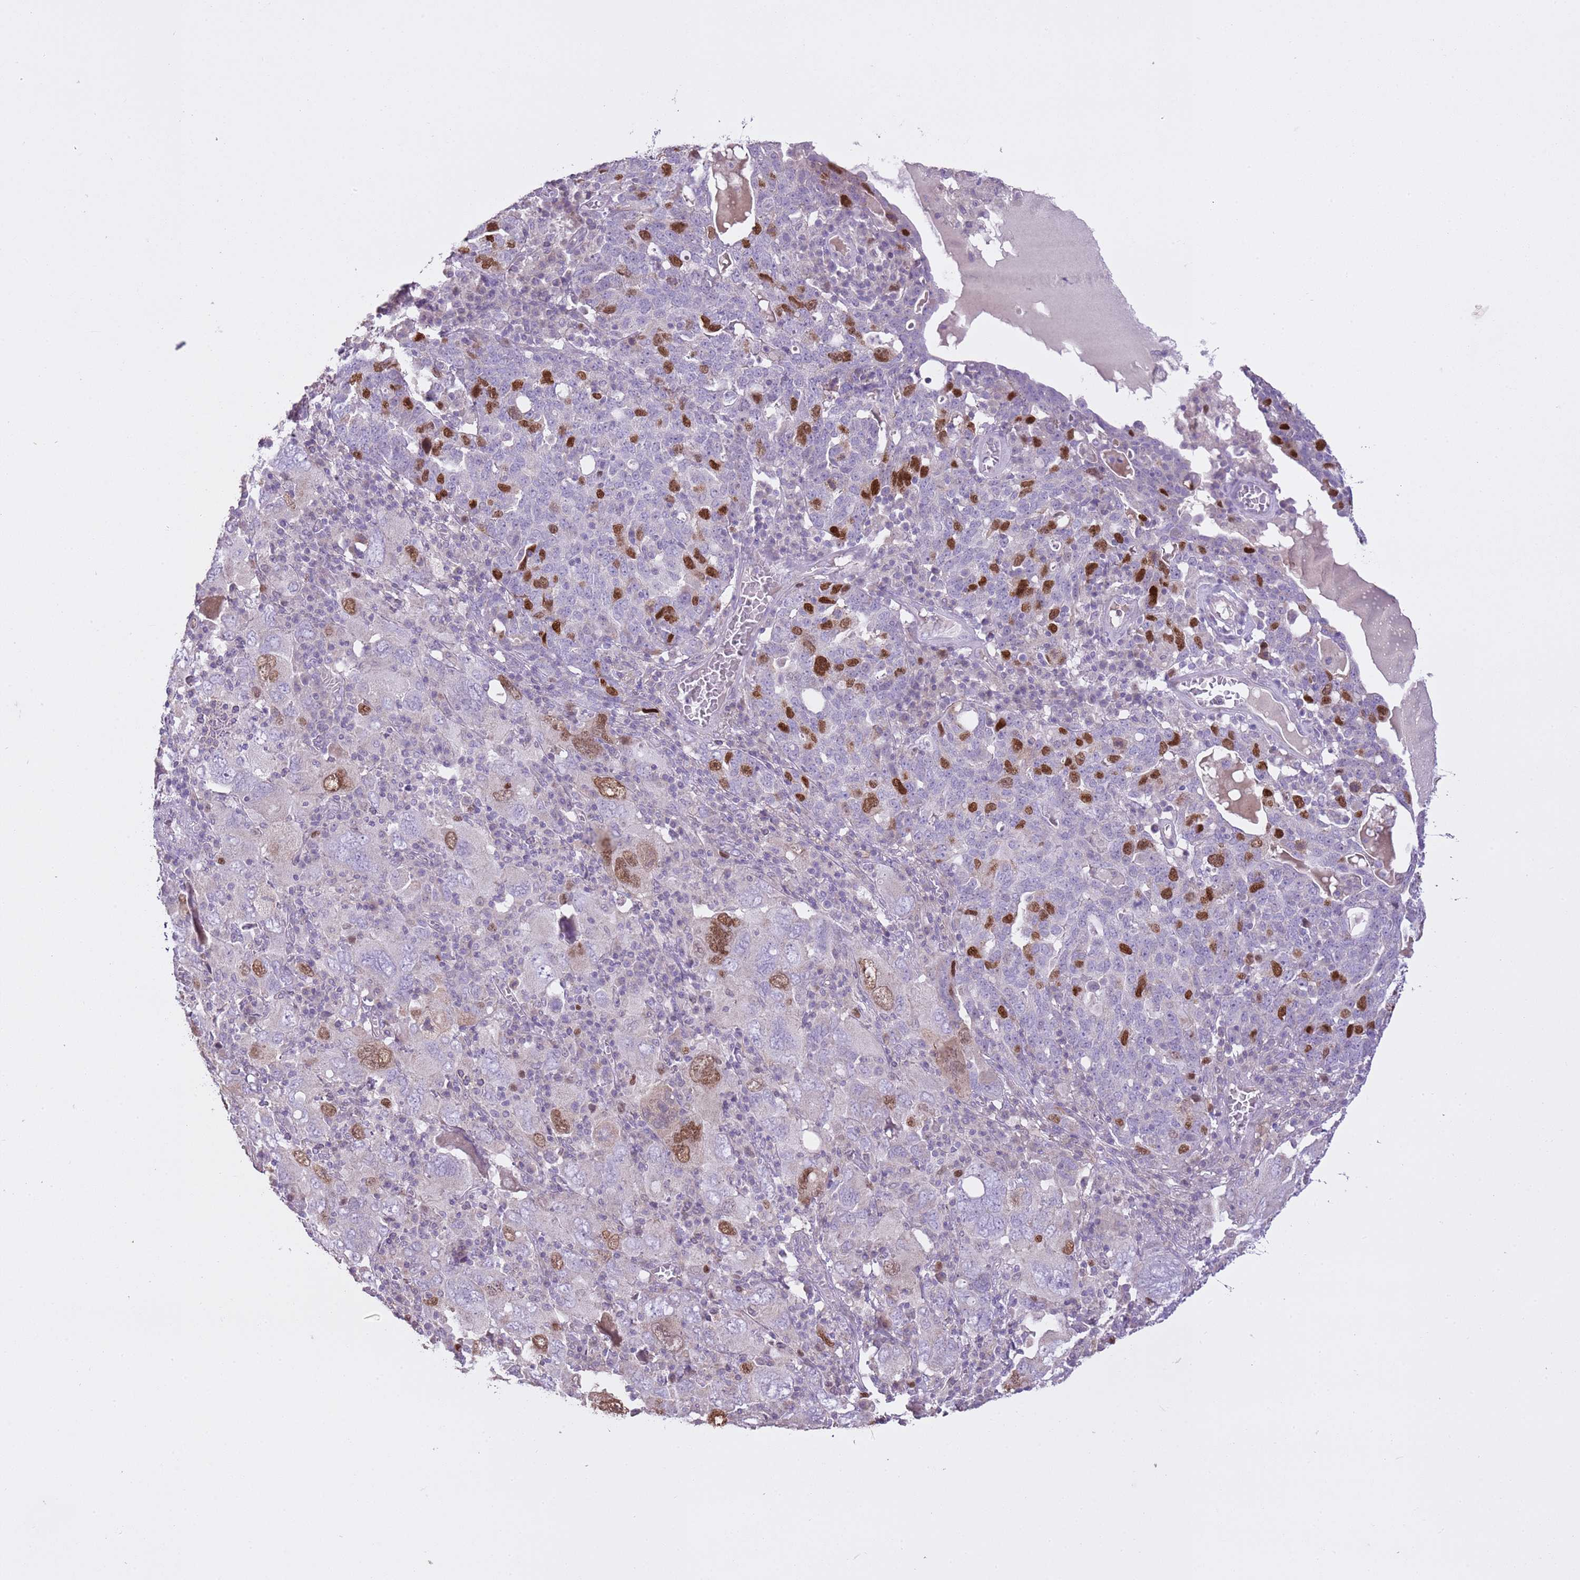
{"staining": {"intensity": "strong", "quantity": "25%-75%", "location": "nuclear"}, "tissue": "ovarian cancer", "cell_type": "Tumor cells", "image_type": "cancer", "snomed": [{"axis": "morphology", "description": "Carcinoma, endometroid"}, {"axis": "topography", "description": "Ovary"}], "caption": "Protein staining exhibits strong nuclear staining in about 25%-75% of tumor cells in ovarian endometroid carcinoma.", "gene": "GMNN", "patient": {"sex": "female", "age": 62}}